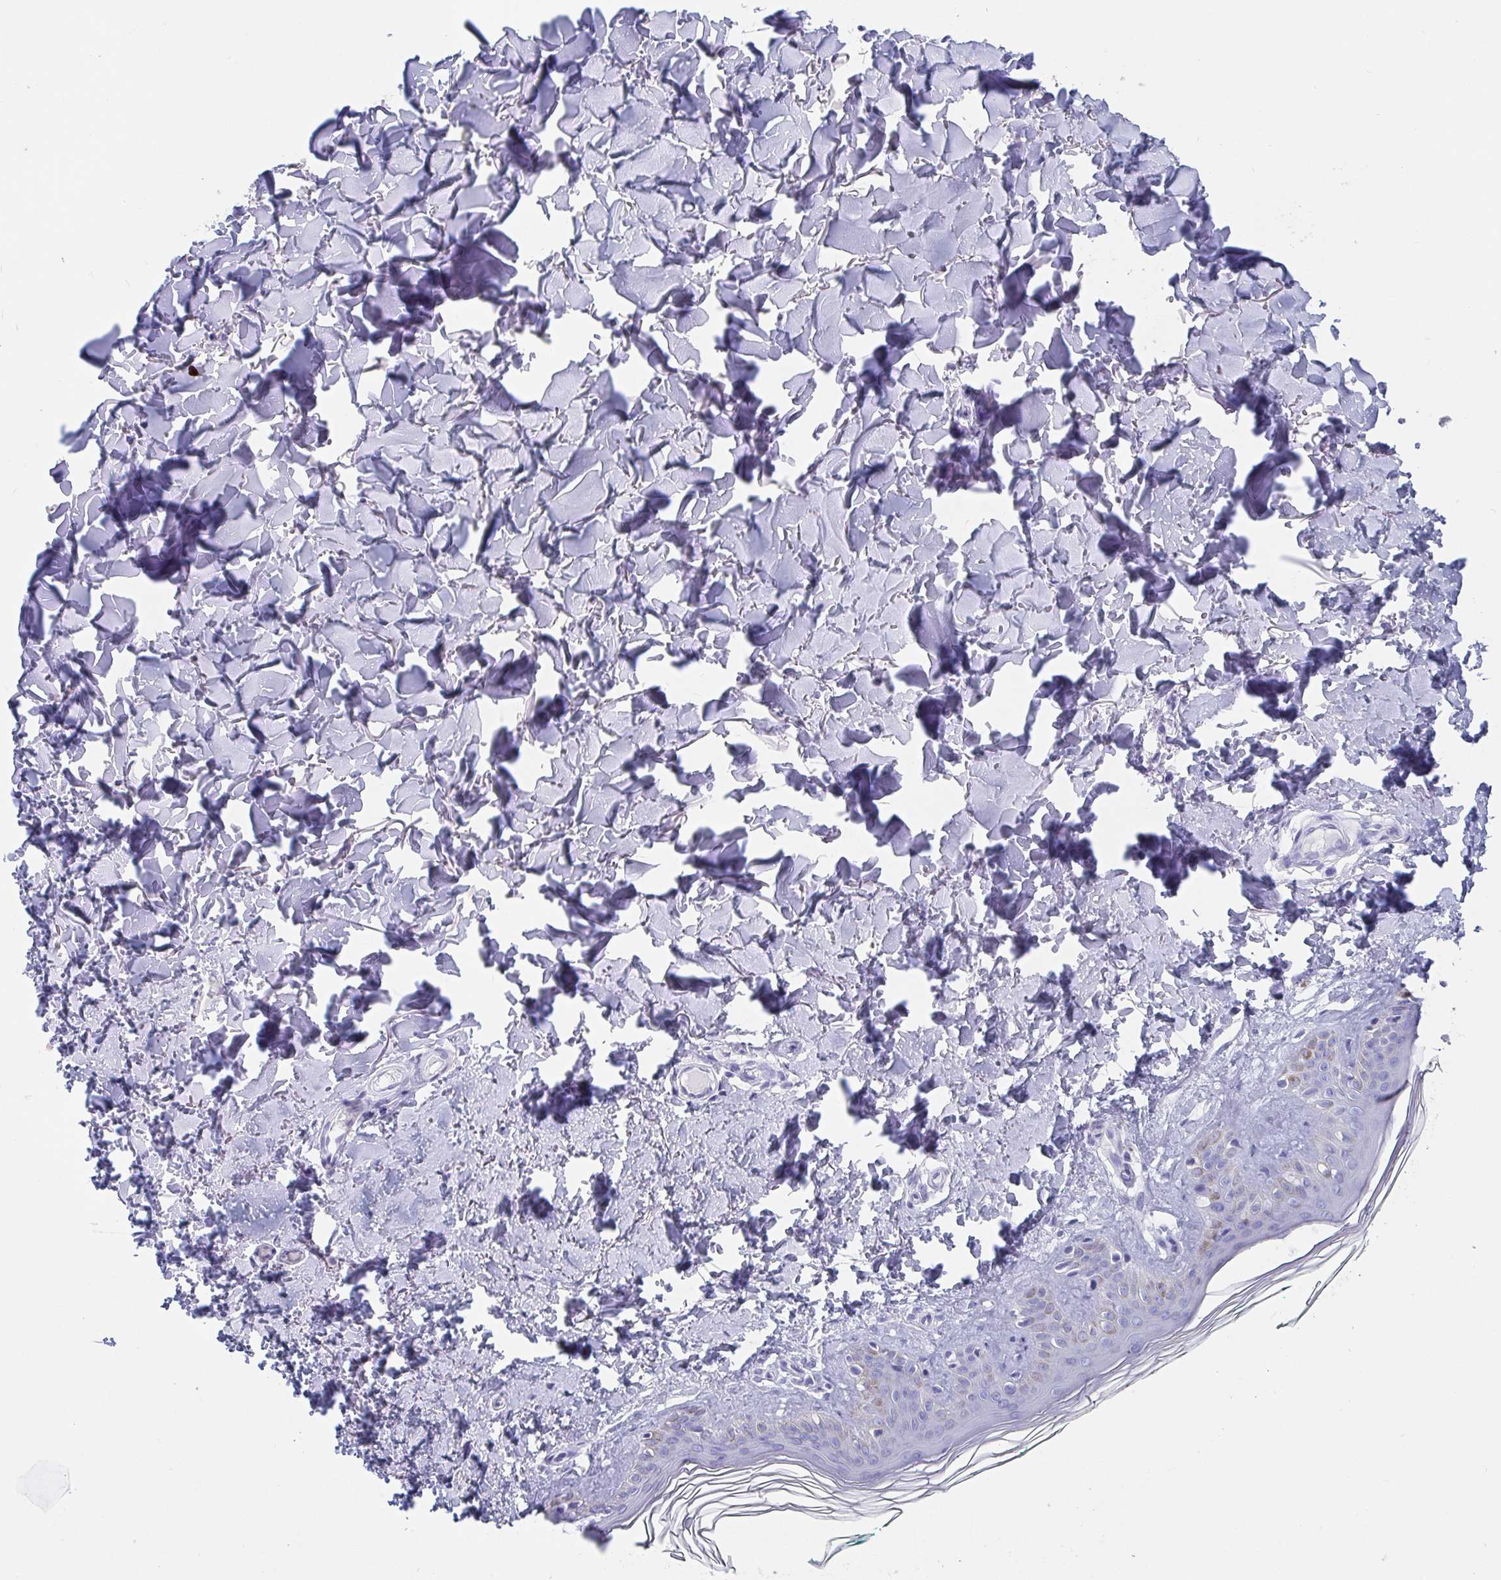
{"staining": {"intensity": "negative", "quantity": "none", "location": "none"}, "tissue": "skin", "cell_type": "Fibroblasts", "image_type": "normal", "snomed": [{"axis": "morphology", "description": "Normal tissue, NOS"}, {"axis": "topography", "description": "Skin"}, {"axis": "topography", "description": "Peripheral nerve tissue"}], "caption": "This is a micrograph of immunohistochemistry staining of unremarkable skin, which shows no staining in fibroblasts. (DAB (3,3'-diaminobenzidine) immunohistochemistry, high magnification).", "gene": "SCGN", "patient": {"sex": "female", "age": 45}}